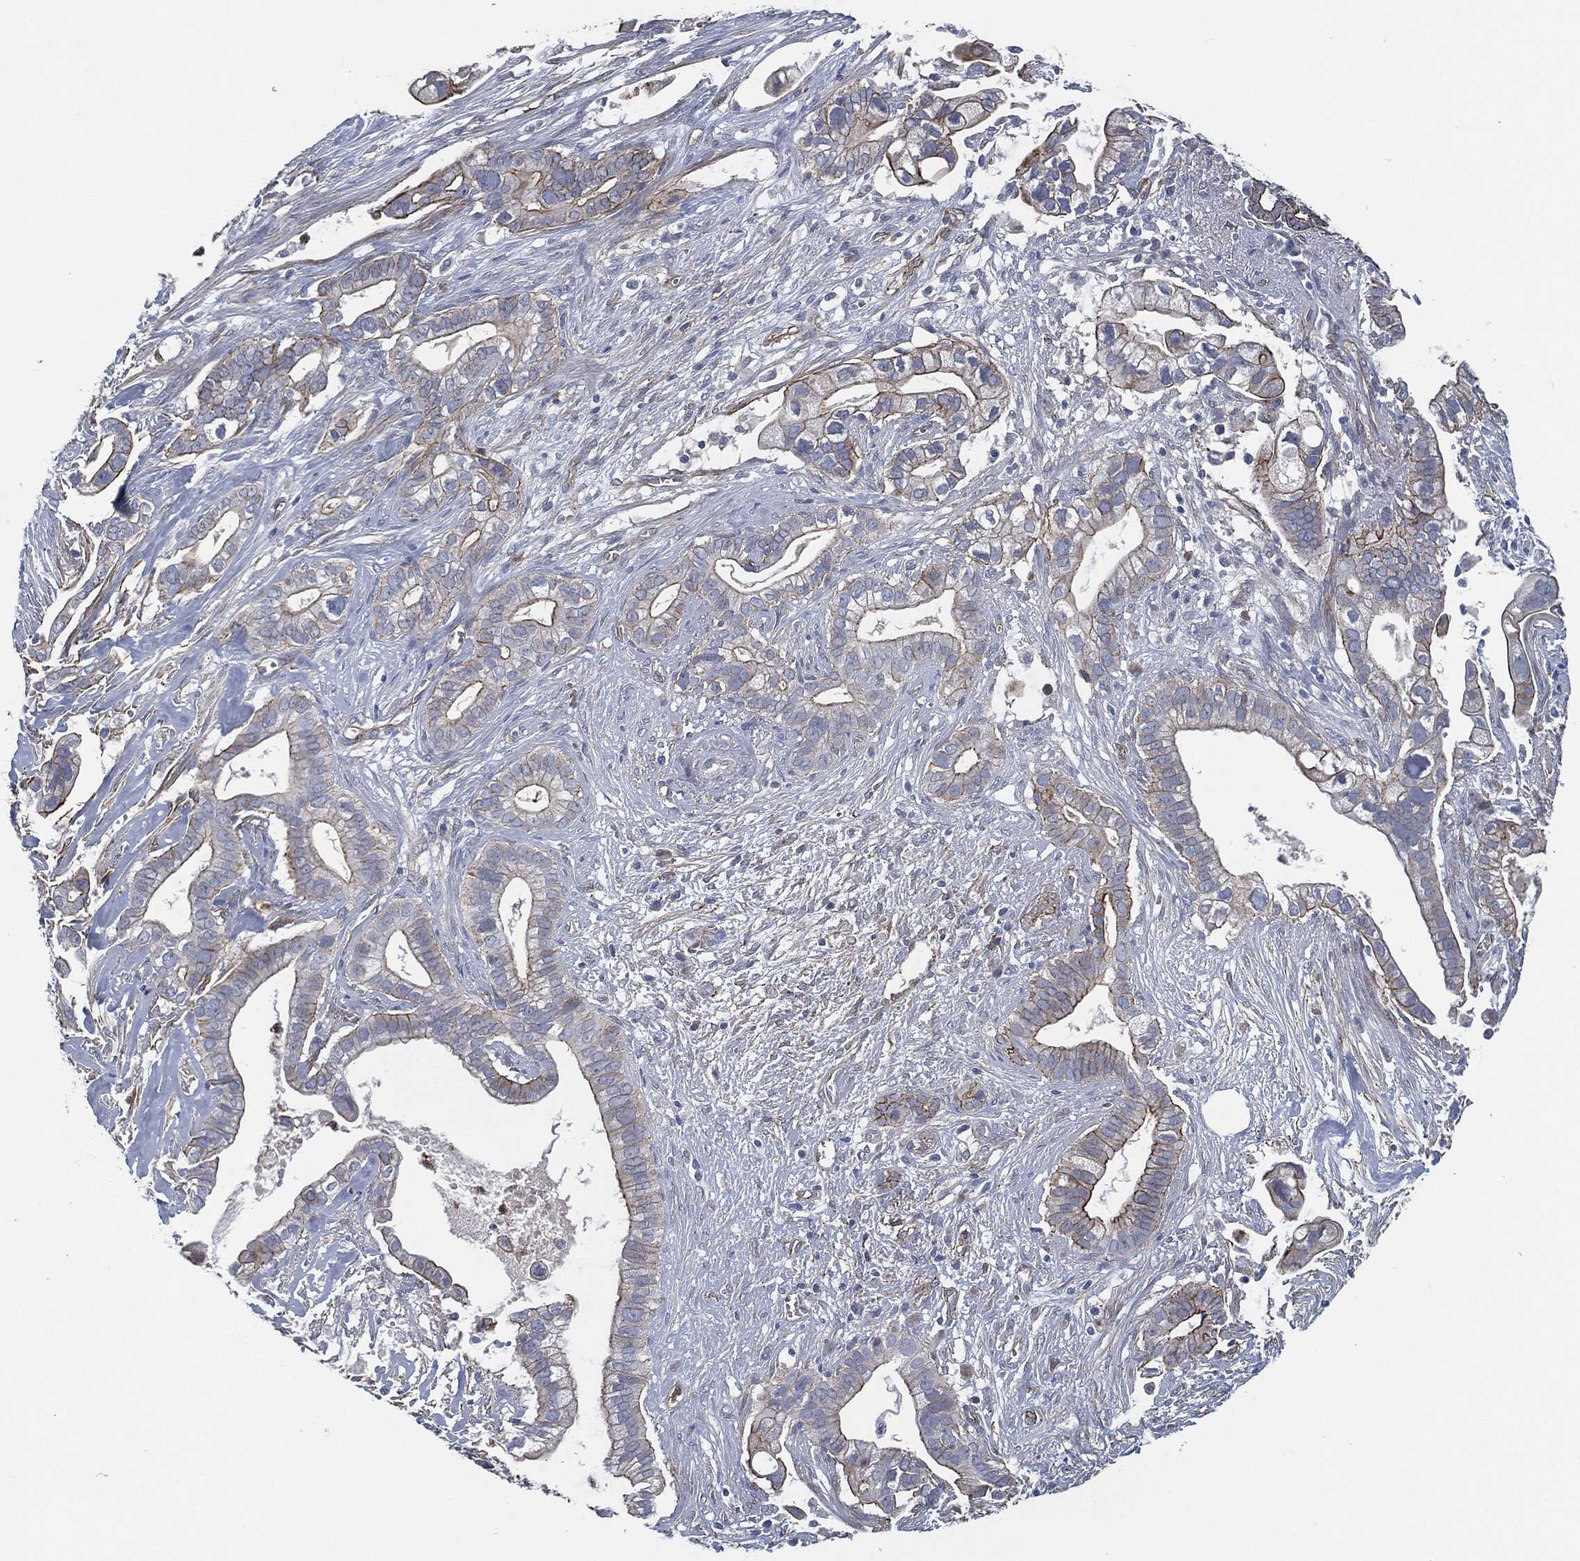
{"staining": {"intensity": "strong", "quantity": "<25%", "location": "cytoplasmic/membranous"}, "tissue": "pancreatic cancer", "cell_type": "Tumor cells", "image_type": "cancer", "snomed": [{"axis": "morphology", "description": "Adenocarcinoma, NOS"}, {"axis": "topography", "description": "Pancreas"}], "caption": "This histopathology image displays immunohistochemistry staining of human pancreatic adenocarcinoma, with medium strong cytoplasmic/membranous staining in about <25% of tumor cells.", "gene": "SVIL", "patient": {"sex": "male", "age": 61}}